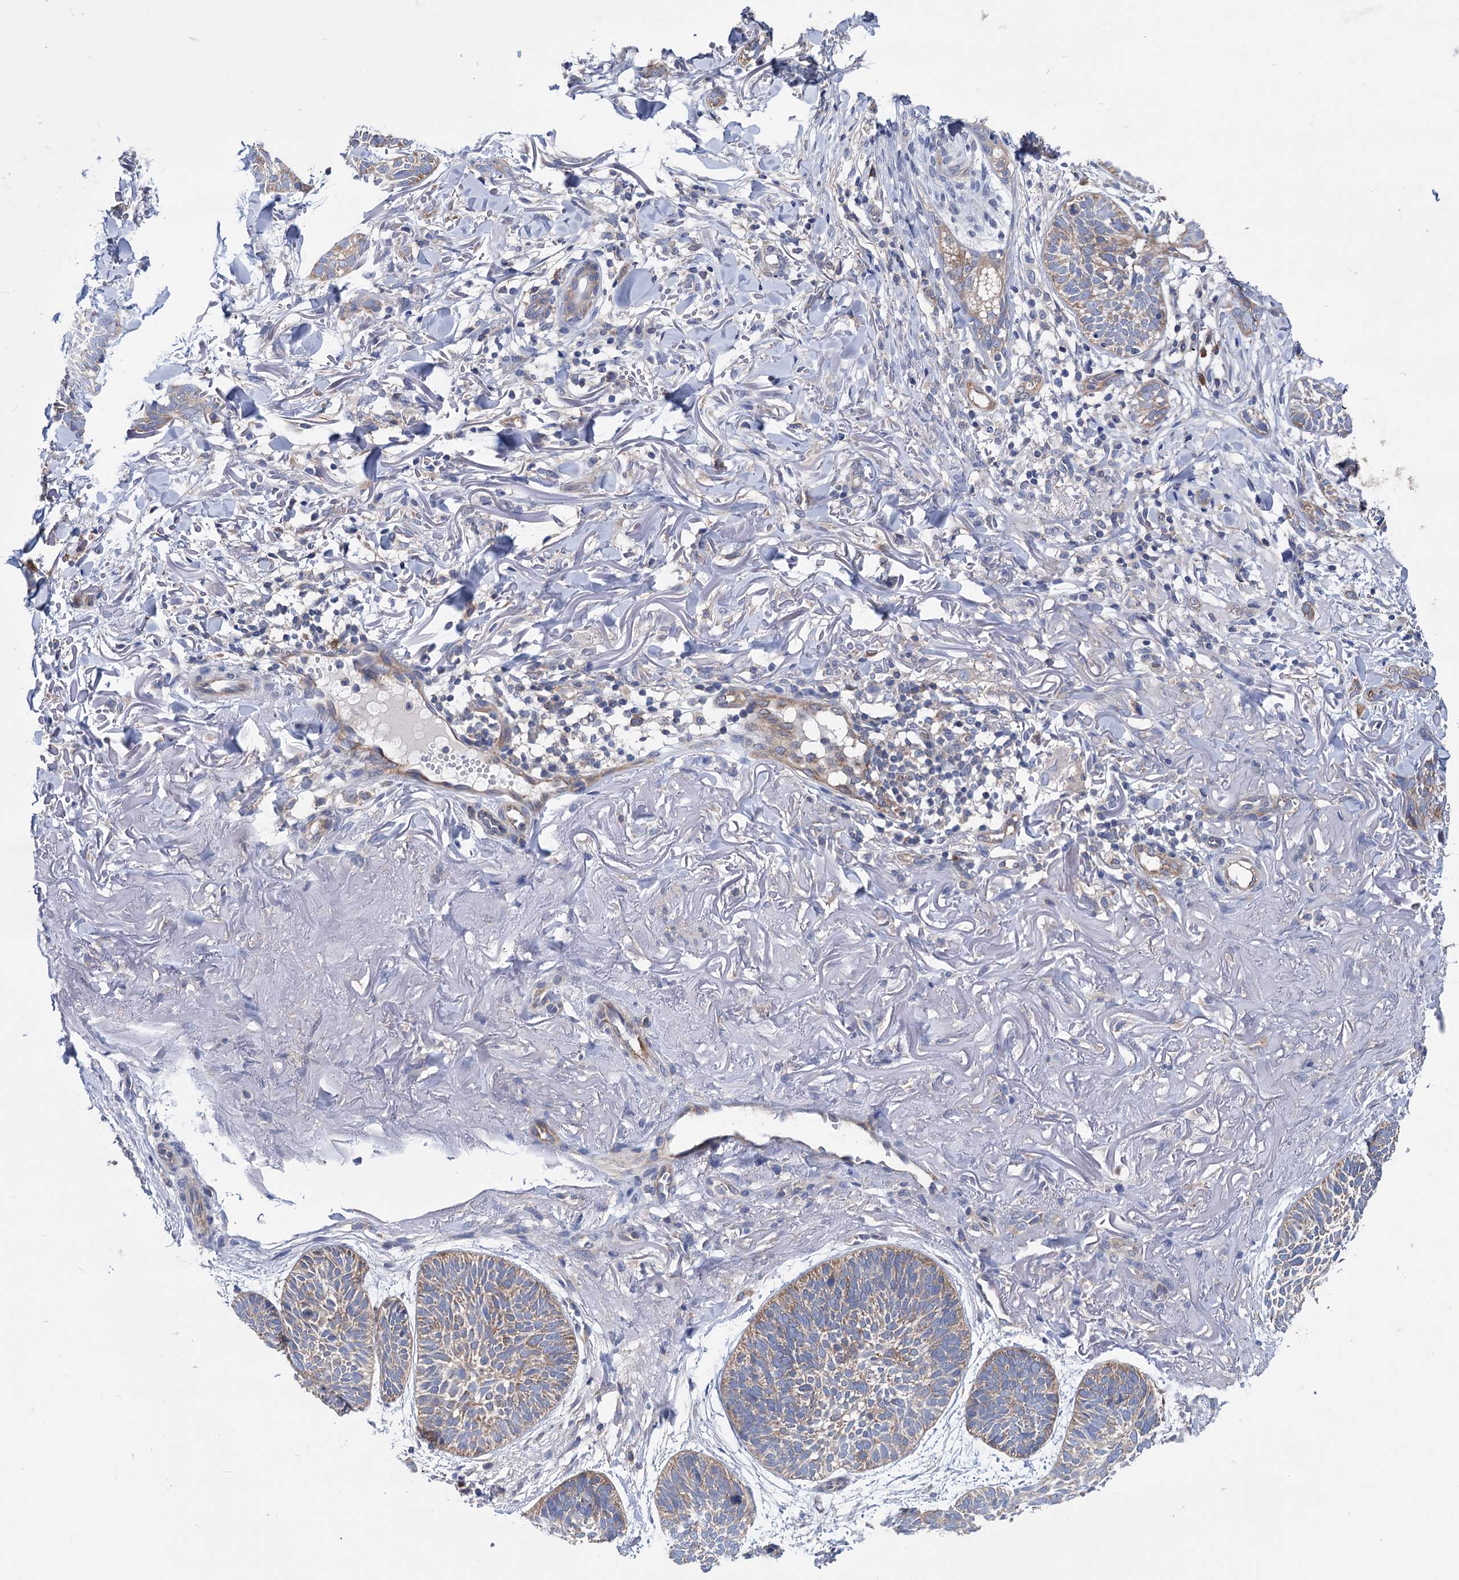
{"staining": {"intensity": "weak", "quantity": ">75%", "location": "cytoplasmic/membranous"}, "tissue": "skin cancer", "cell_type": "Tumor cells", "image_type": "cancer", "snomed": [{"axis": "morphology", "description": "Normal tissue, NOS"}, {"axis": "morphology", "description": "Basal cell carcinoma"}, {"axis": "topography", "description": "Skin"}], "caption": "Tumor cells show low levels of weak cytoplasmic/membranous expression in approximately >75% of cells in basal cell carcinoma (skin).", "gene": "ZNRD2", "patient": {"sex": "male", "age": 66}}